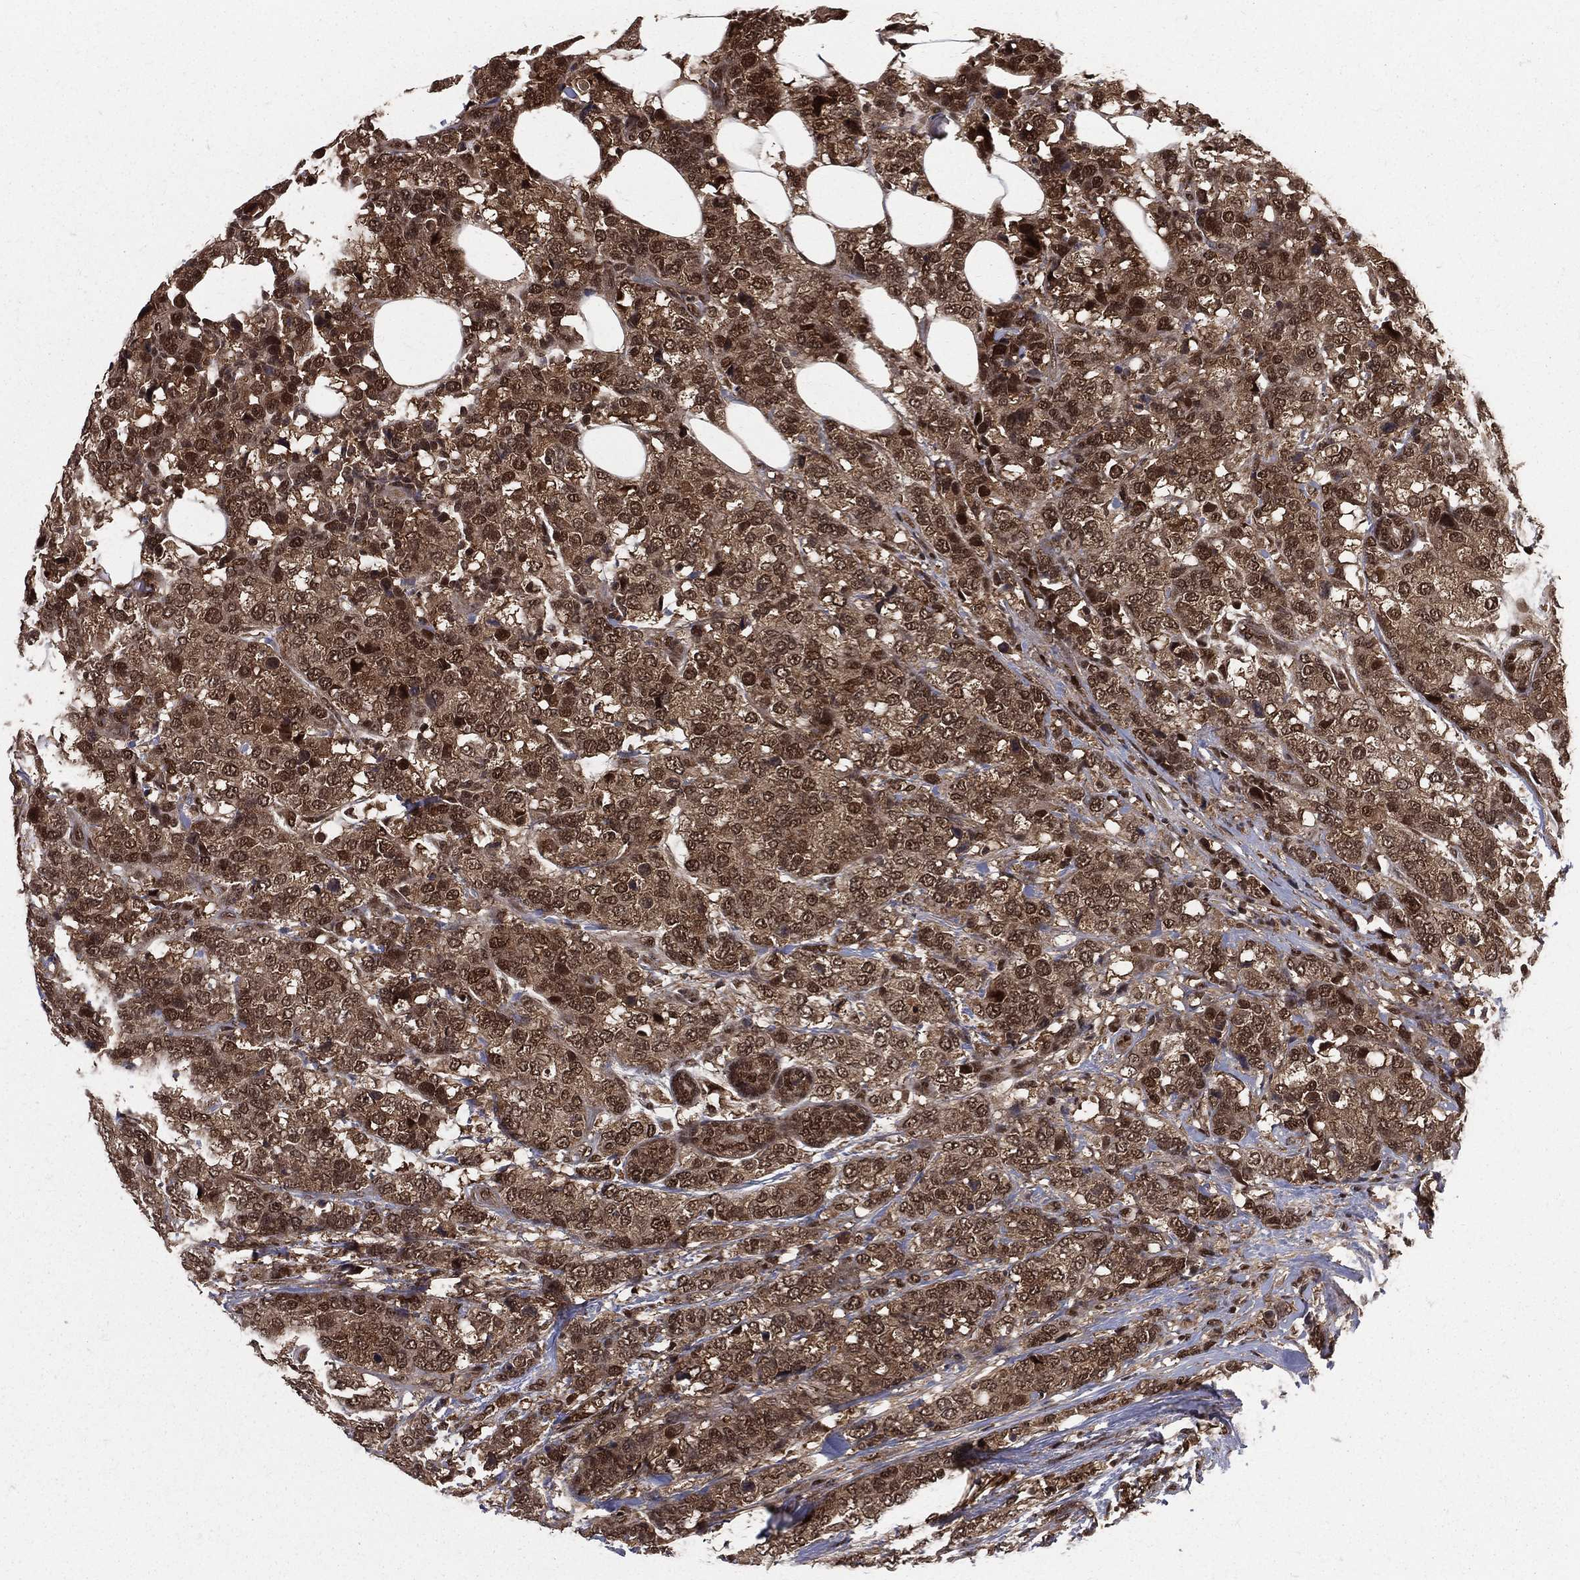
{"staining": {"intensity": "moderate", "quantity": ">75%", "location": "cytoplasmic/membranous,nuclear"}, "tissue": "breast cancer", "cell_type": "Tumor cells", "image_type": "cancer", "snomed": [{"axis": "morphology", "description": "Lobular carcinoma"}, {"axis": "topography", "description": "Breast"}], "caption": "An image of breast cancer (lobular carcinoma) stained for a protein reveals moderate cytoplasmic/membranous and nuclear brown staining in tumor cells.", "gene": "COPS4", "patient": {"sex": "female", "age": 59}}